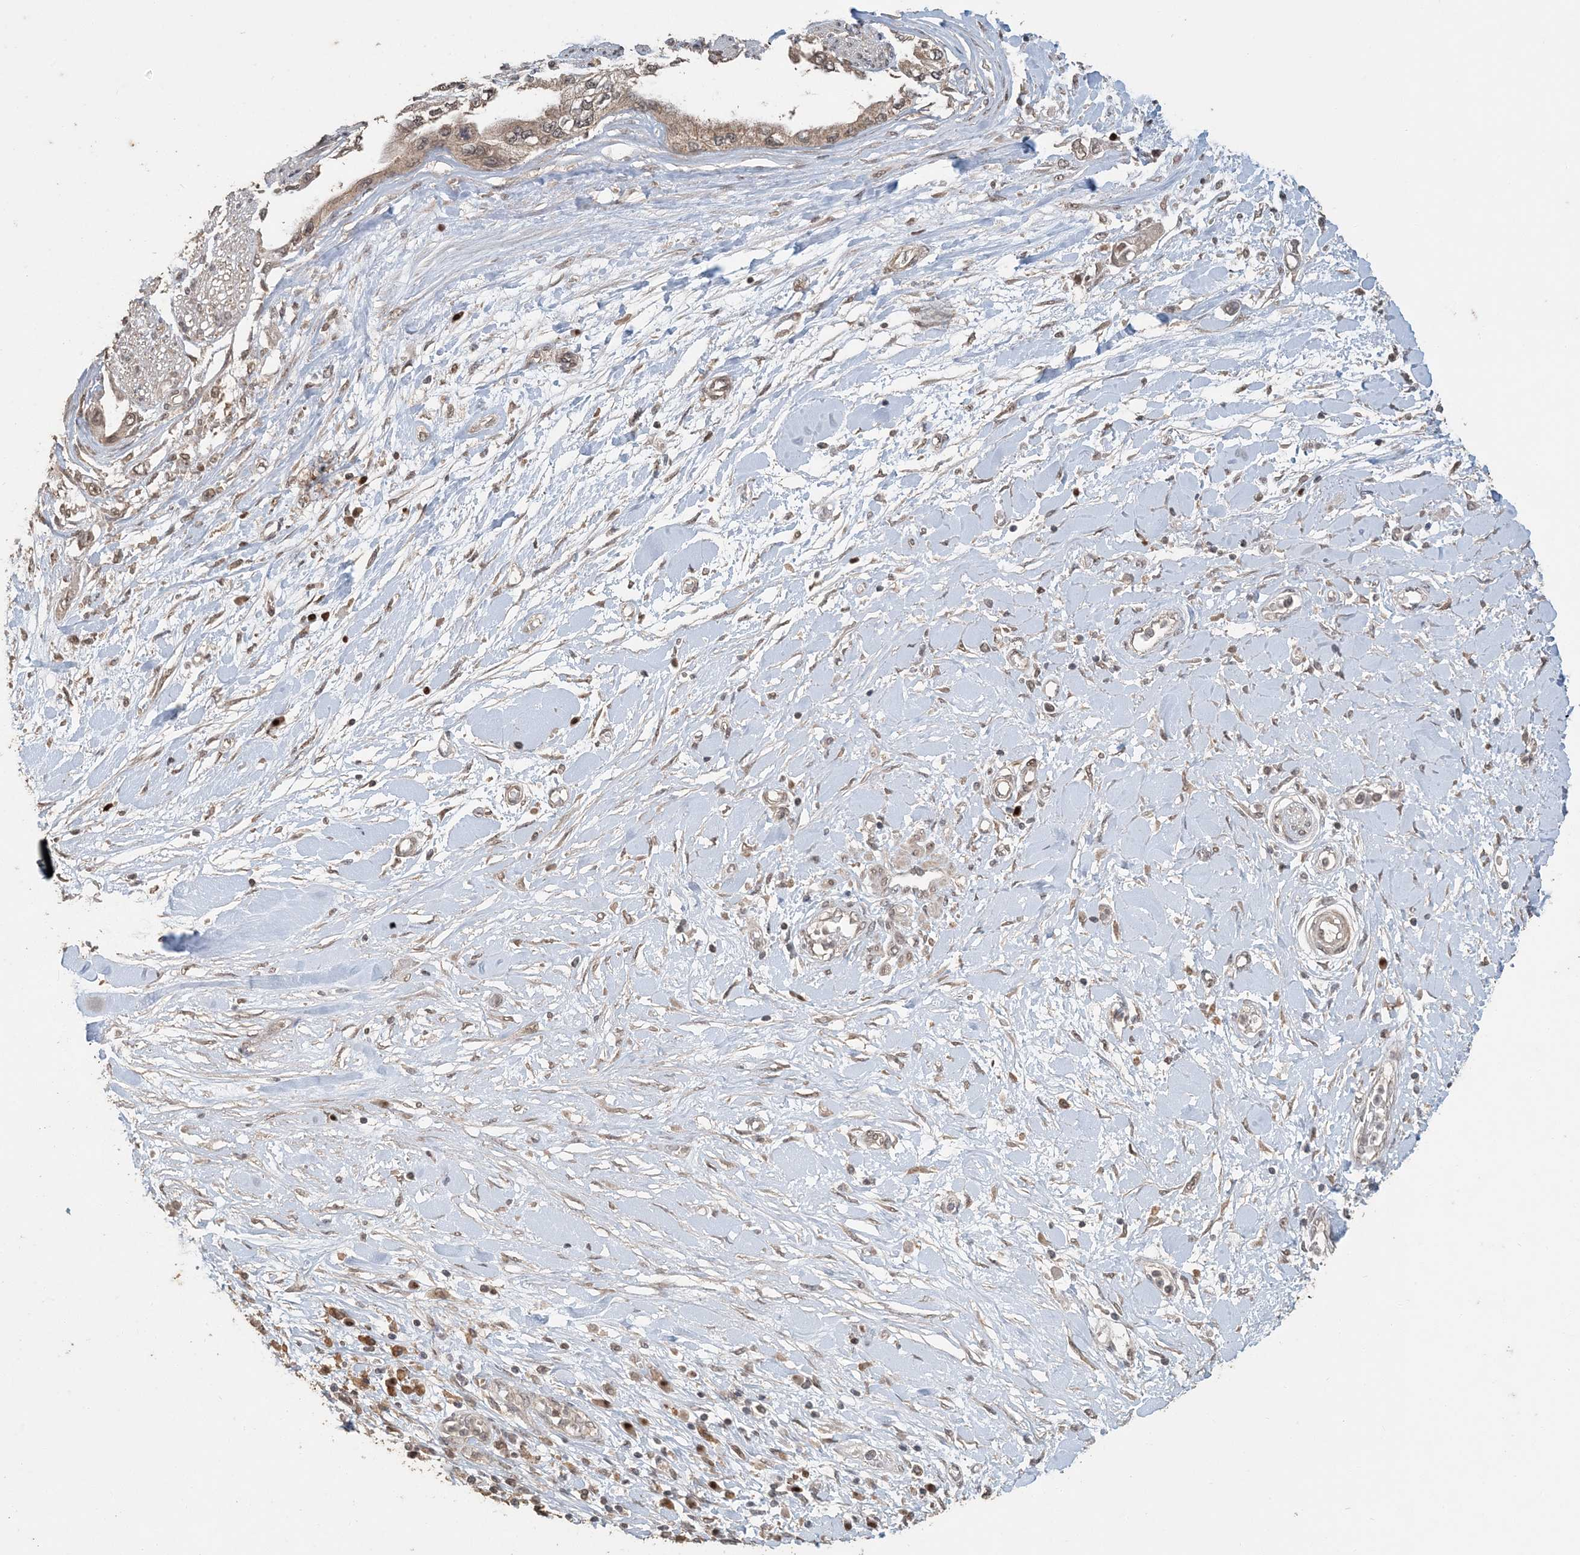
{"staining": {"intensity": "weak", "quantity": ">75%", "location": "cytoplasmic/membranous,nuclear"}, "tissue": "pancreatic cancer", "cell_type": "Tumor cells", "image_type": "cancer", "snomed": [{"axis": "morphology", "description": "Inflammation, NOS"}, {"axis": "morphology", "description": "Adenocarcinoma, NOS"}, {"axis": "topography", "description": "Pancreas"}], "caption": "Brown immunohistochemical staining in human pancreatic cancer (adenocarcinoma) displays weak cytoplasmic/membranous and nuclear expression in about >75% of tumor cells.", "gene": "ATP13A2", "patient": {"sex": "female", "age": 56}}